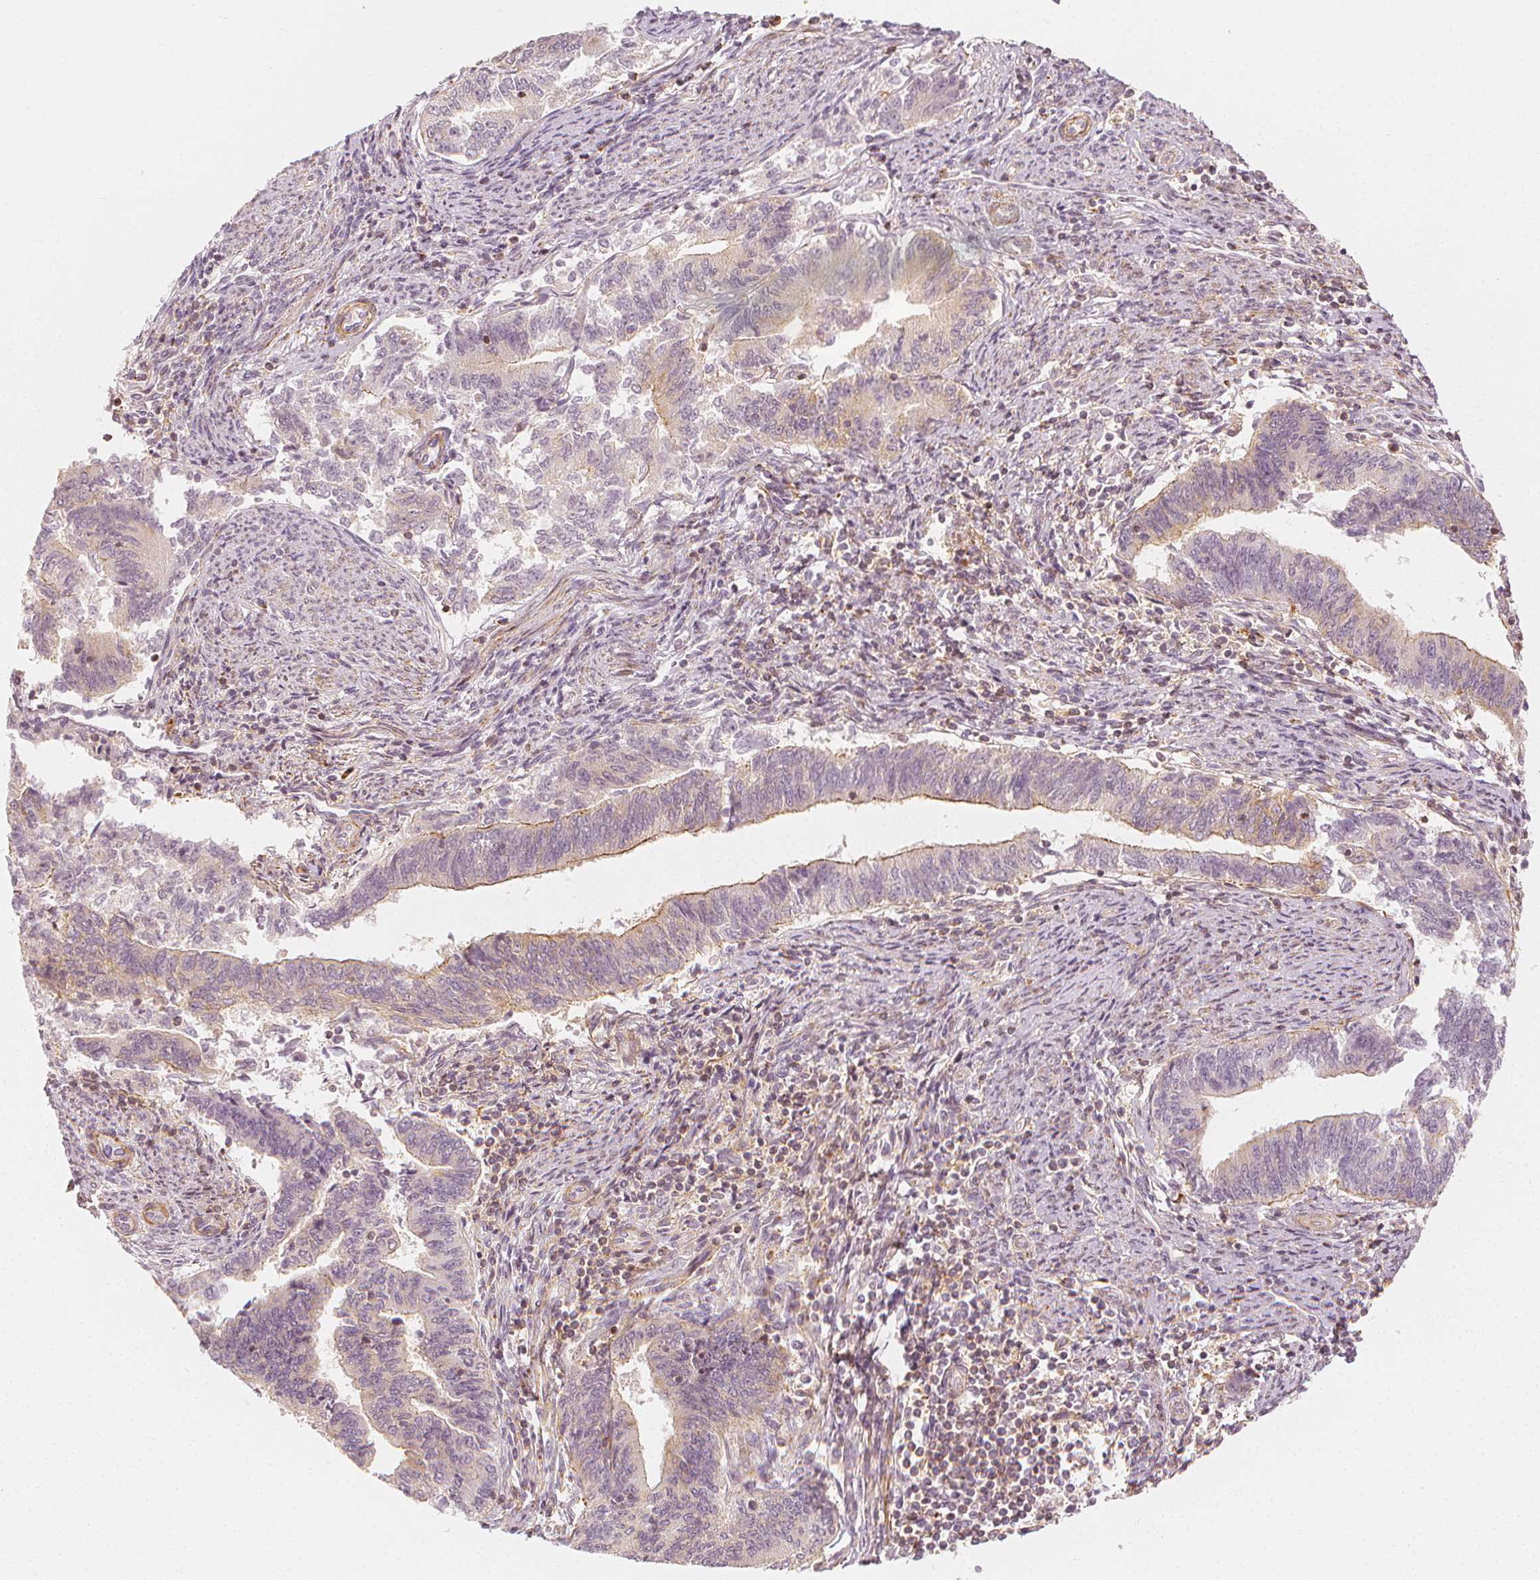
{"staining": {"intensity": "weak", "quantity": "<25%", "location": "cytoplasmic/membranous"}, "tissue": "endometrial cancer", "cell_type": "Tumor cells", "image_type": "cancer", "snomed": [{"axis": "morphology", "description": "Adenocarcinoma, NOS"}, {"axis": "topography", "description": "Endometrium"}], "caption": "Tumor cells are negative for brown protein staining in endometrial cancer.", "gene": "ARHGAP26", "patient": {"sex": "female", "age": 65}}